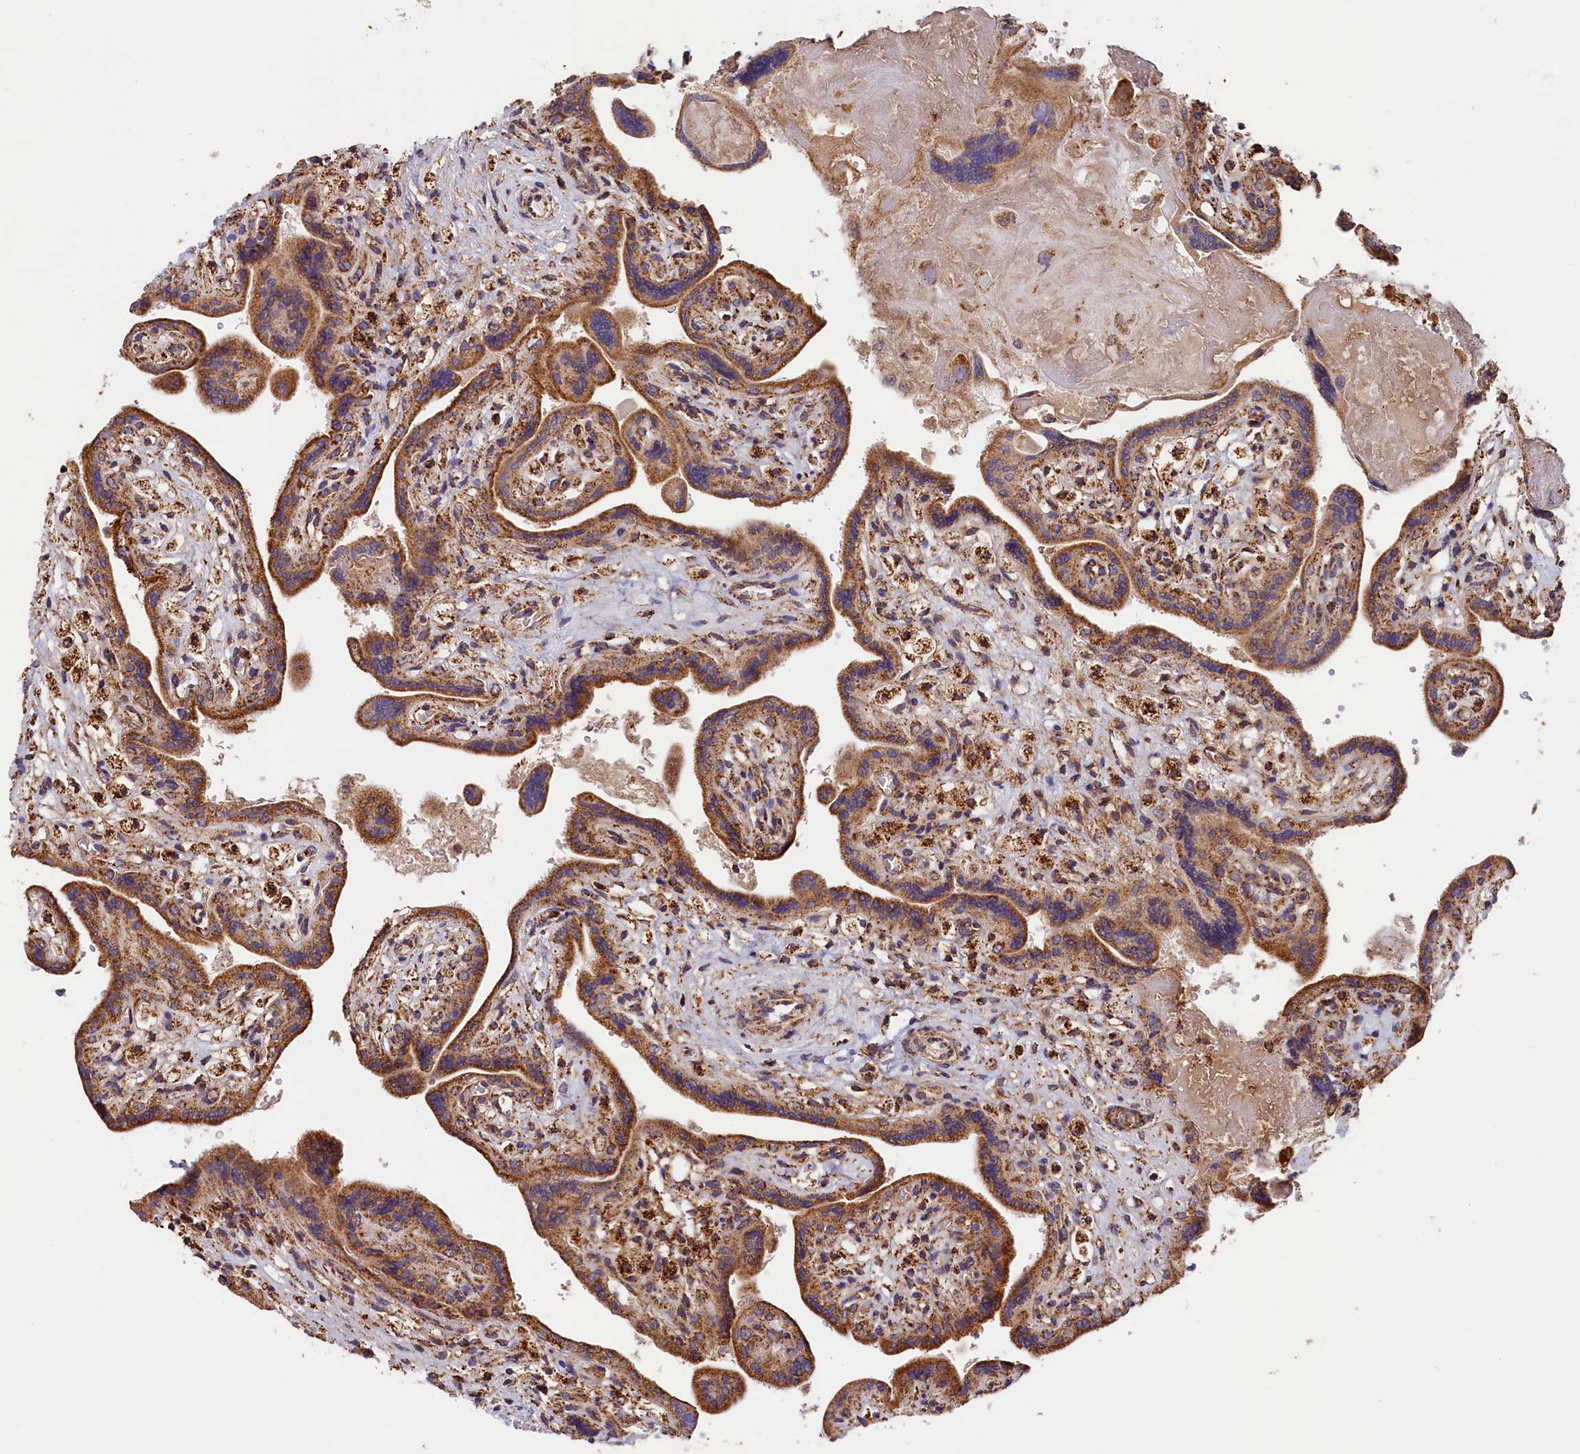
{"staining": {"intensity": "strong", "quantity": ">75%", "location": "cytoplasmic/membranous"}, "tissue": "placenta", "cell_type": "Trophoblastic cells", "image_type": "normal", "snomed": [{"axis": "morphology", "description": "Normal tissue, NOS"}, {"axis": "topography", "description": "Placenta"}], "caption": "A micrograph of human placenta stained for a protein exhibits strong cytoplasmic/membranous brown staining in trophoblastic cells. Nuclei are stained in blue.", "gene": "MACROD1", "patient": {"sex": "female", "age": 37}}